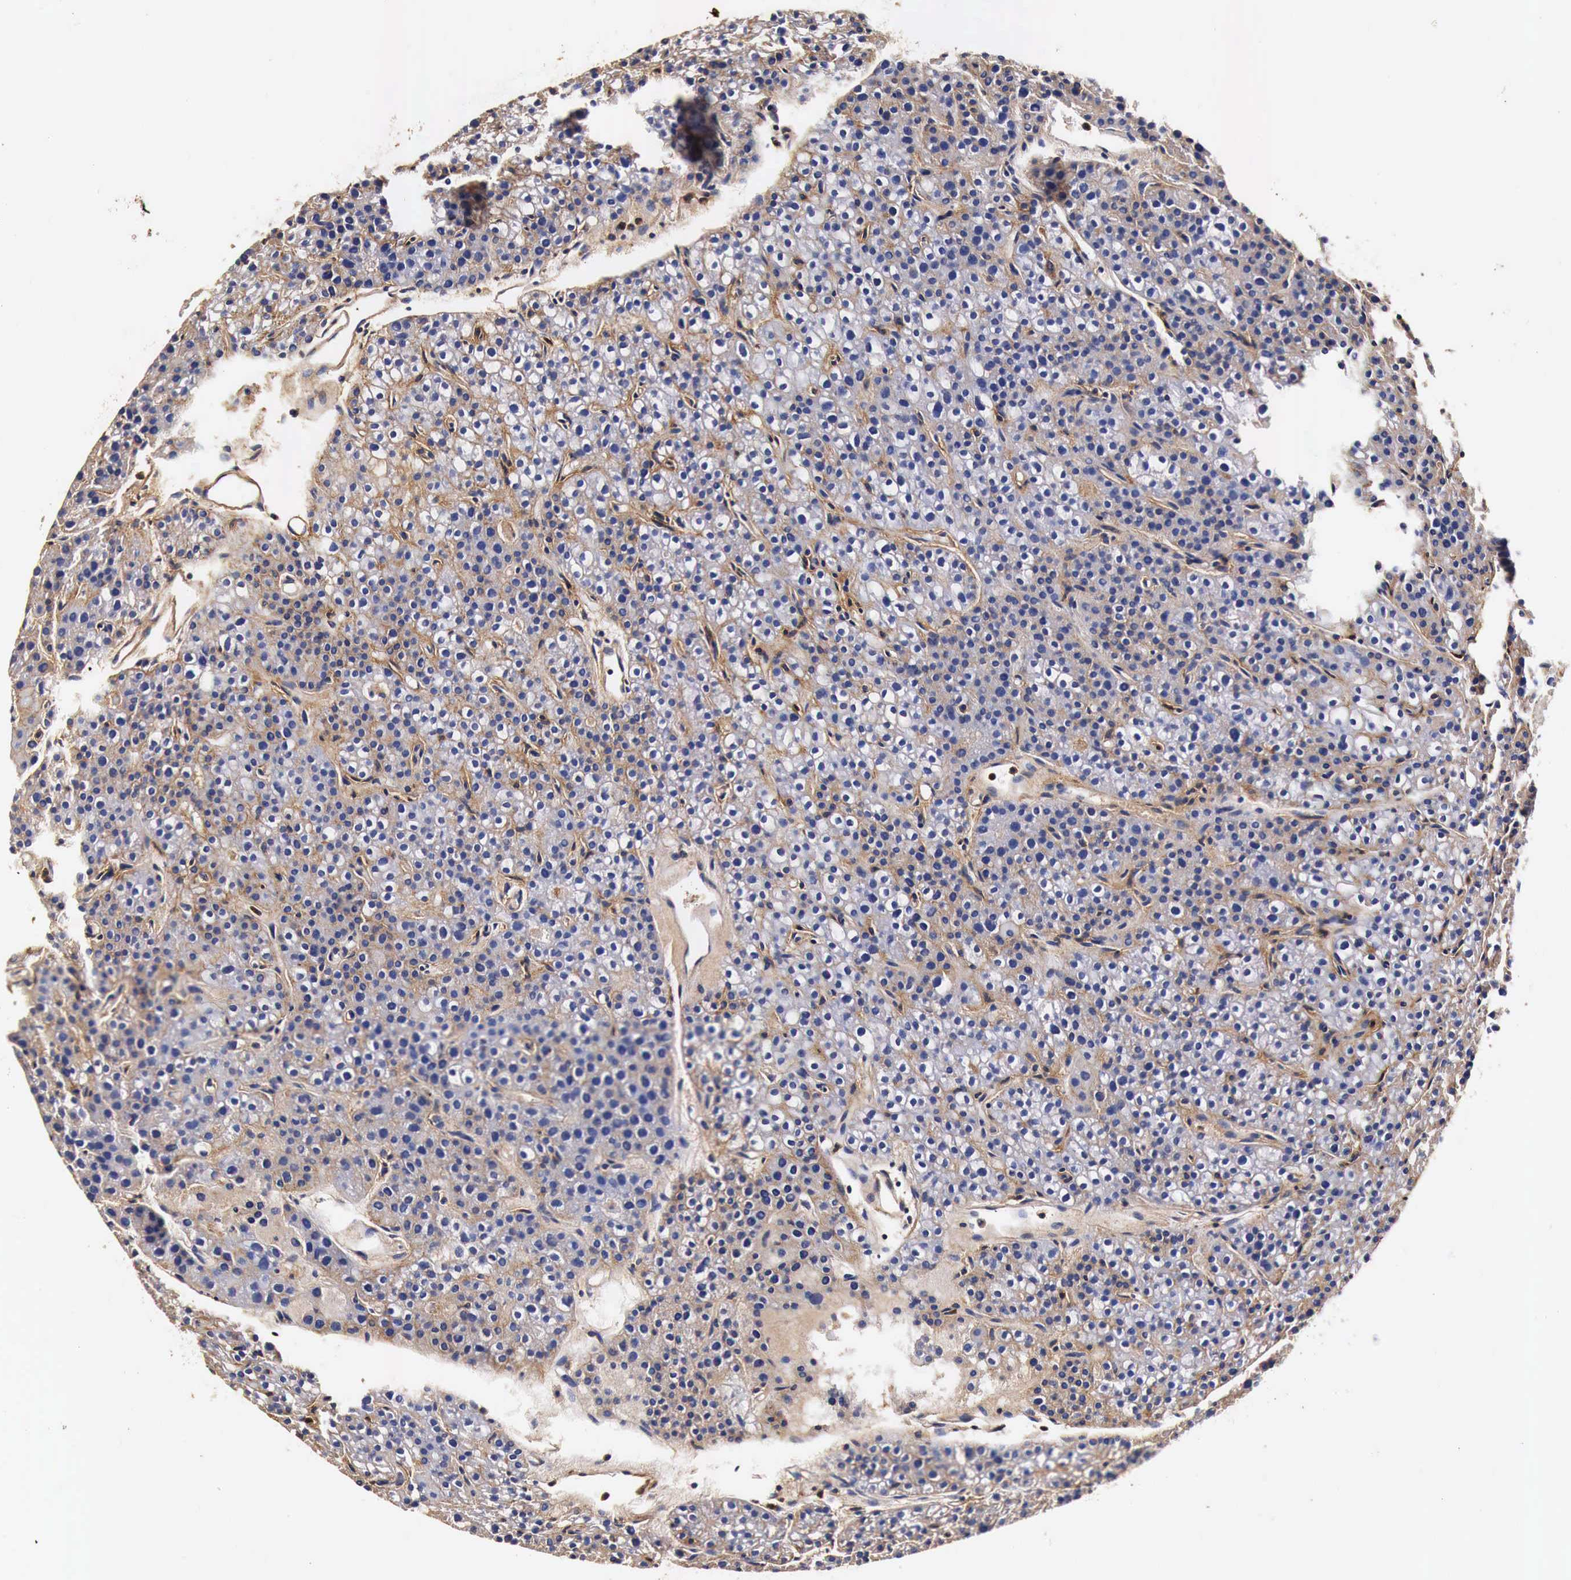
{"staining": {"intensity": "weak", "quantity": "25%-75%", "location": "cytoplasmic/membranous"}, "tissue": "parathyroid gland", "cell_type": "Glandular cells", "image_type": "normal", "snomed": [{"axis": "morphology", "description": "Normal tissue, NOS"}, {"axis": "topography", "description": "Parathyroid gland"}], "caption": "Protein expression by IHC displays weak cytoplasmic/membranous expression in about 25%-75% of glandular cells in benign parathyroid gland.", "gene": "RP2", "patient": {"sex": "male", "age": 71}}